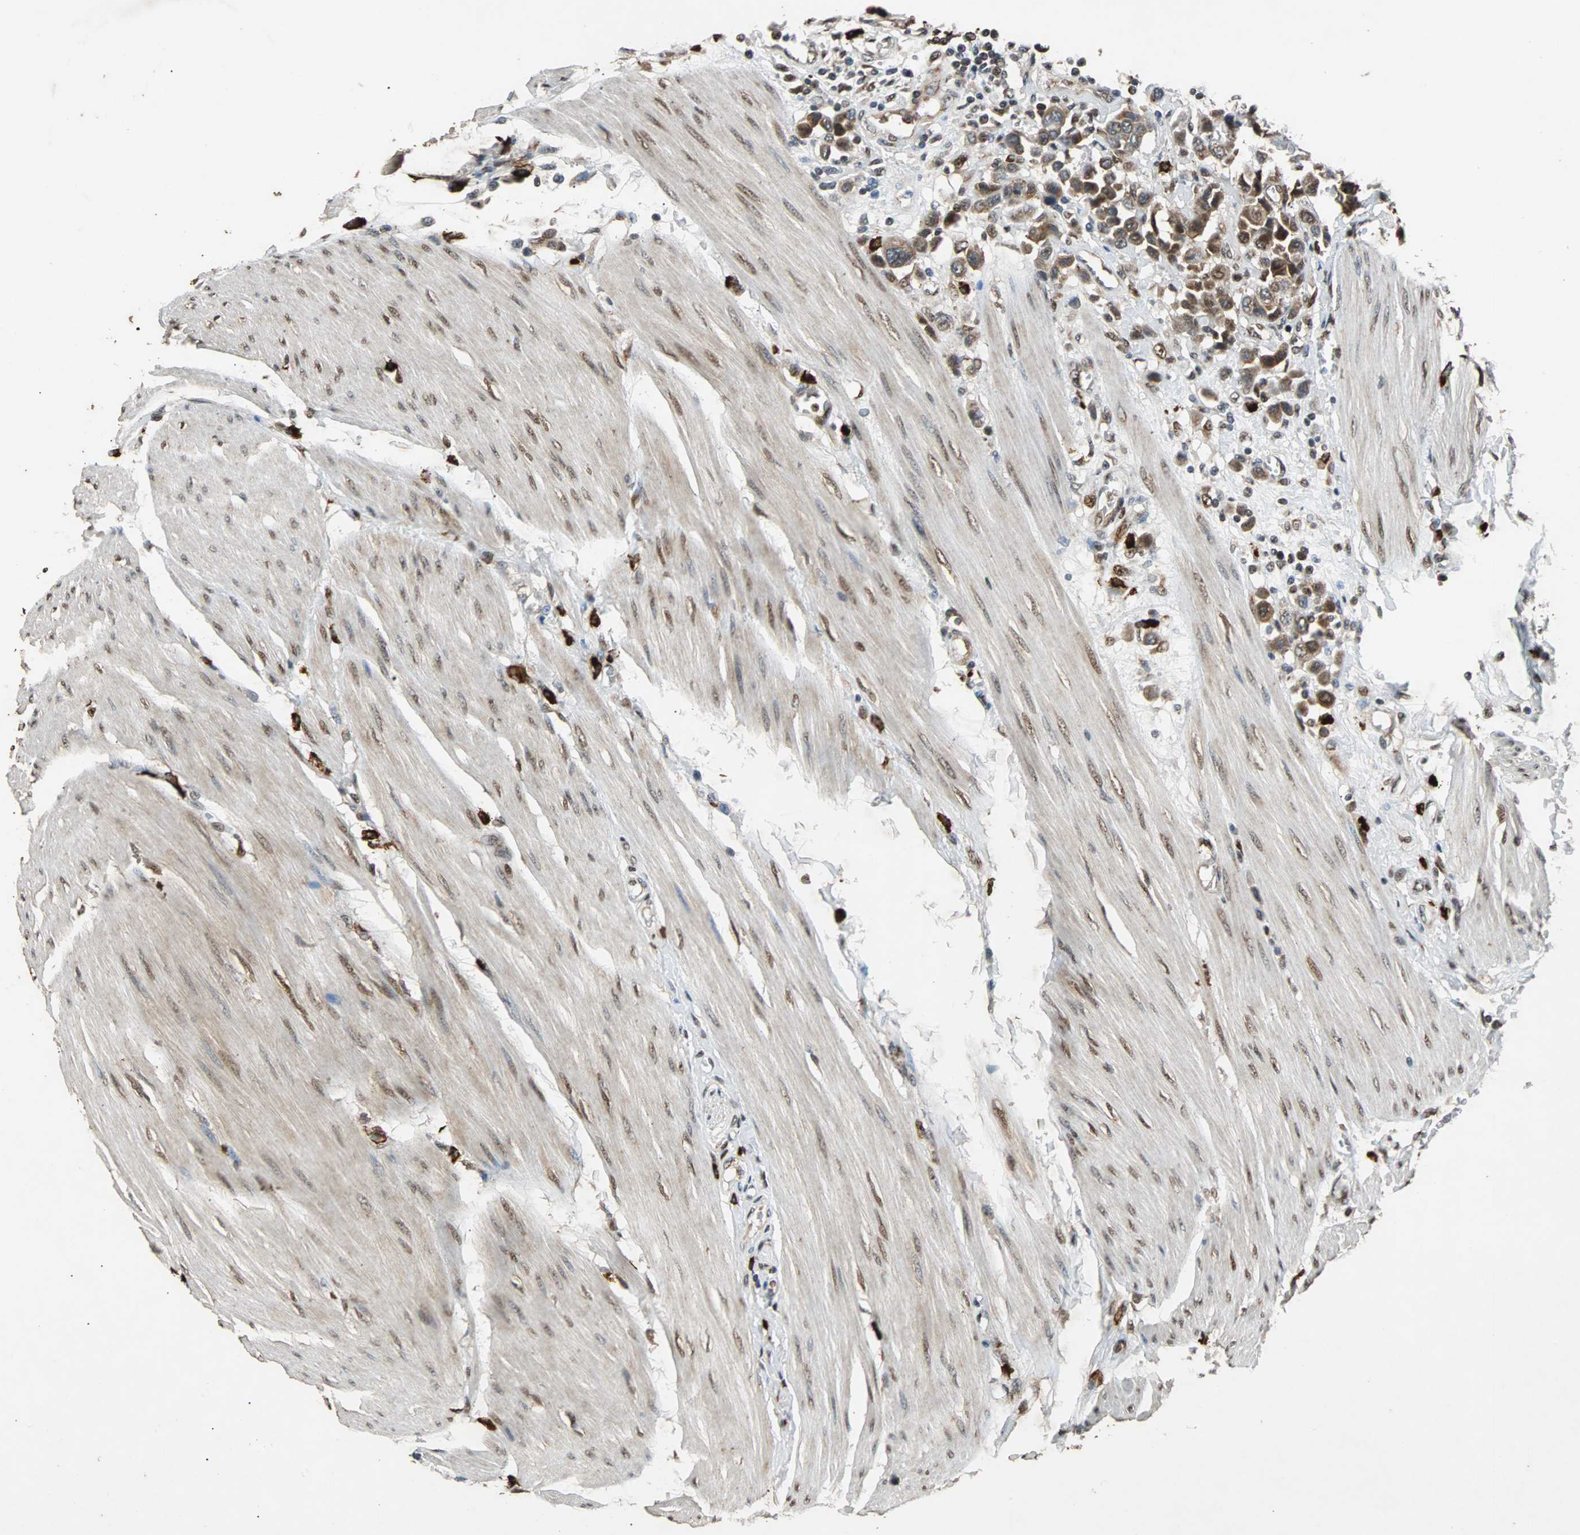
{"staining": {"intensity": "moderate", "quantity": ">75%", "location": "cytoplasmic/membranous,nuclear"}, "tissue": "urothelial cancer", "cell_type": "Tumor cells", "image_type": "cancer", "snomed": [{"axis": "morphology", "description": "Urothelial carcinoma, High grade"}, {"axis": "topography", "description": "Urinary bladder"}], "caption": "Urothelial cancer was stained to show a protein in brown. There is medium levels of moderate cytoplasmic/membranous and nuclear expression in about >75% of tumor cells. (DAB IHC with brightfield microscopy, high magnification).", "gene": "USP31", "patient": {"sex": "male", "age": 50}}